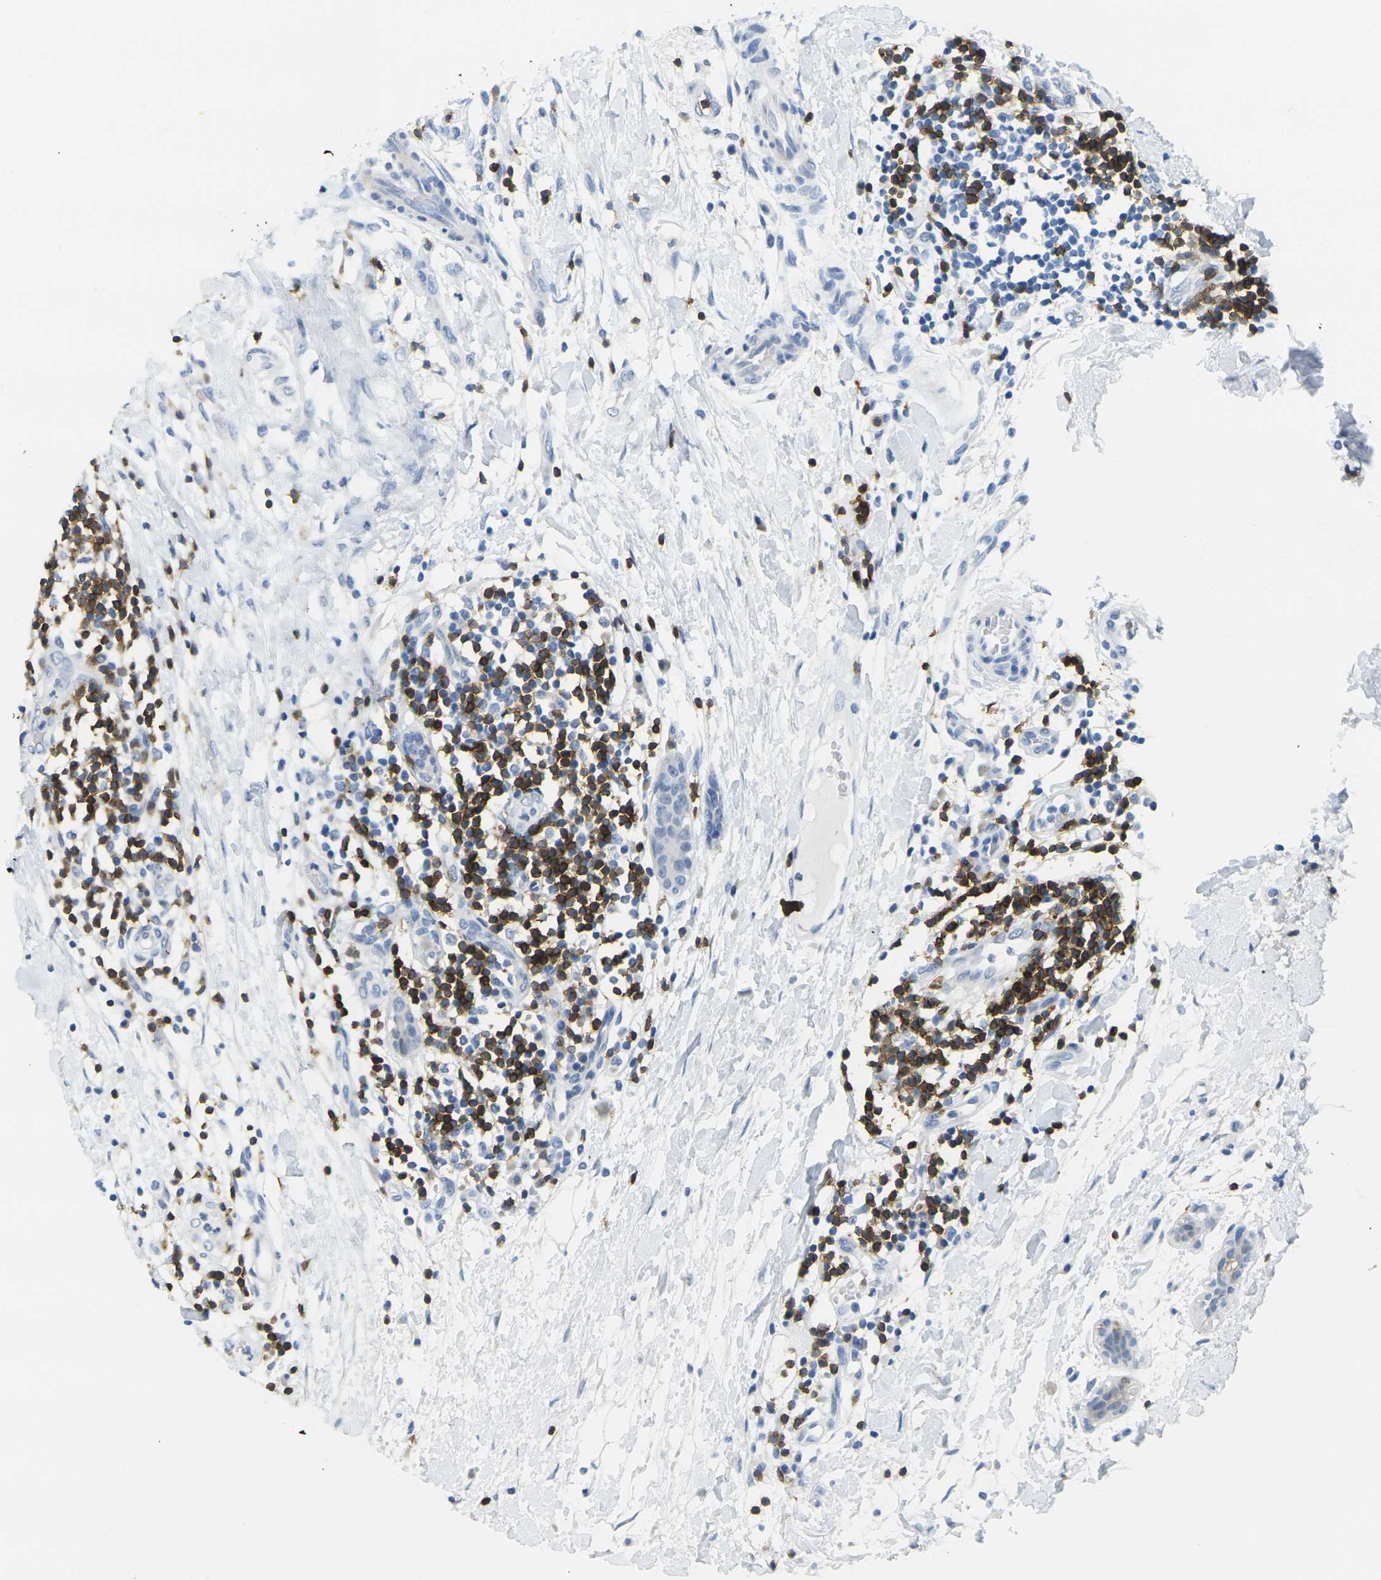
{"staining": {"intensity": "negative", "quantity": "none", "location": "none"}, "tissue": "breast cancer", "cell_type": "Tumor cells", "image_type": "cancer", "snomed": [{"axis": "morphology", "description": "Duct carcinoma"}, {"axis": "topography", "description": "Breast"}], "caption": "IHC image of neoplastic tissue: human breast cancer (intraductal carcinoma) stained with DAB (3,3'-diaminobenzidine) displays no significant protein staining in tumor cells.", "gene": "CD3D", "patient": {"sex": "female", "age": 40}}